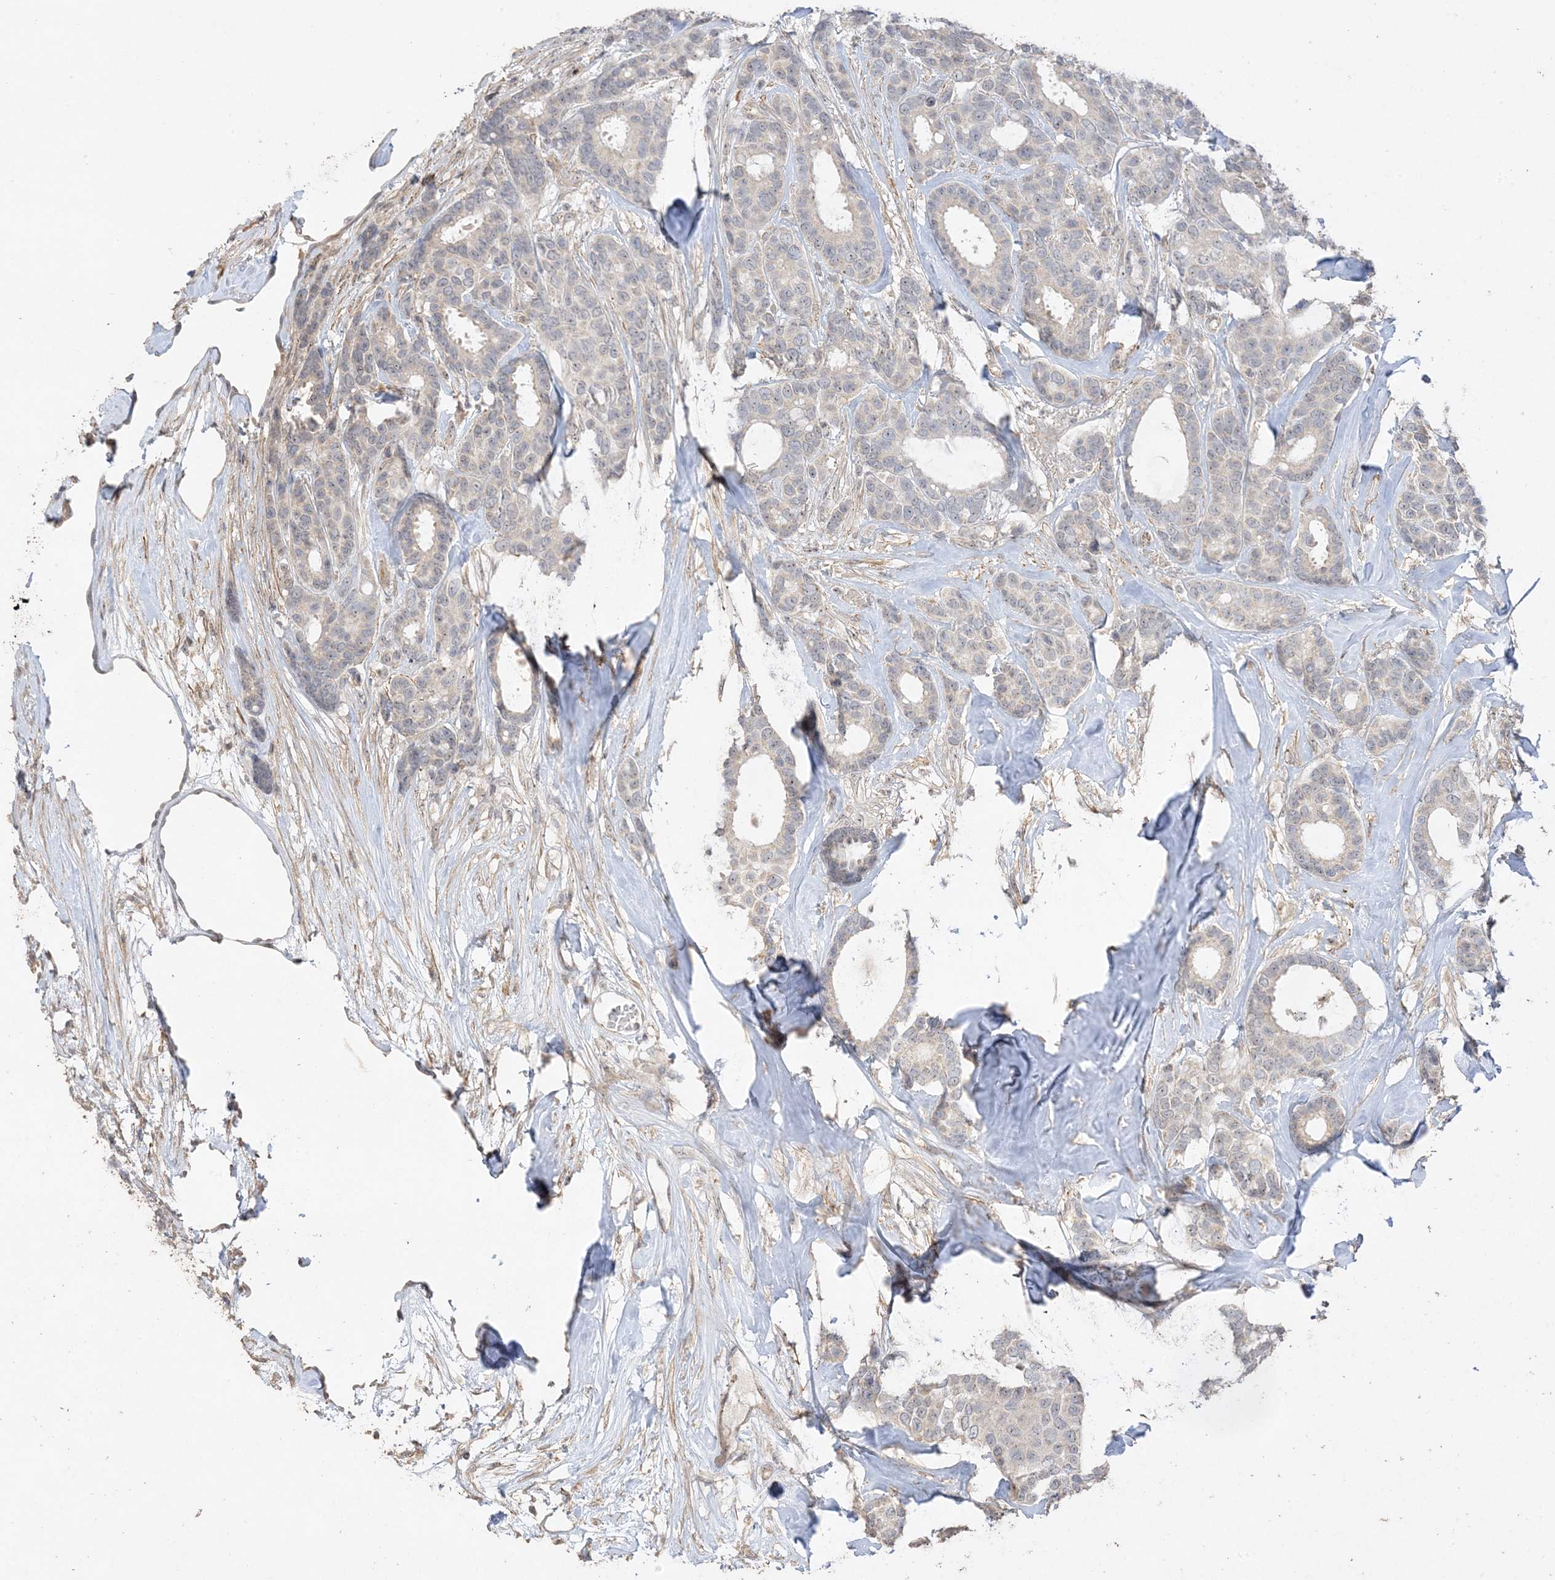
{"staining": {"intensity": "weak", "quantity": "<25%", "location": "nuclear"}, "tissue": "breast cancer", "cell_type": "Tumor cells", "image_type": "cancer", "snomed": [{"axis": "morphology", "description": "Duct carcinoma"}, {"axis": "topography", "description": "Breast"}], "caption": "This is a histopathology image of immunohistochemistry (IHC) staining of intraductal carcinoma (breast), which shows no positivity in tumor cells.", "gene": "DDX18", "patient": {"sex": "female", "age": 87}}